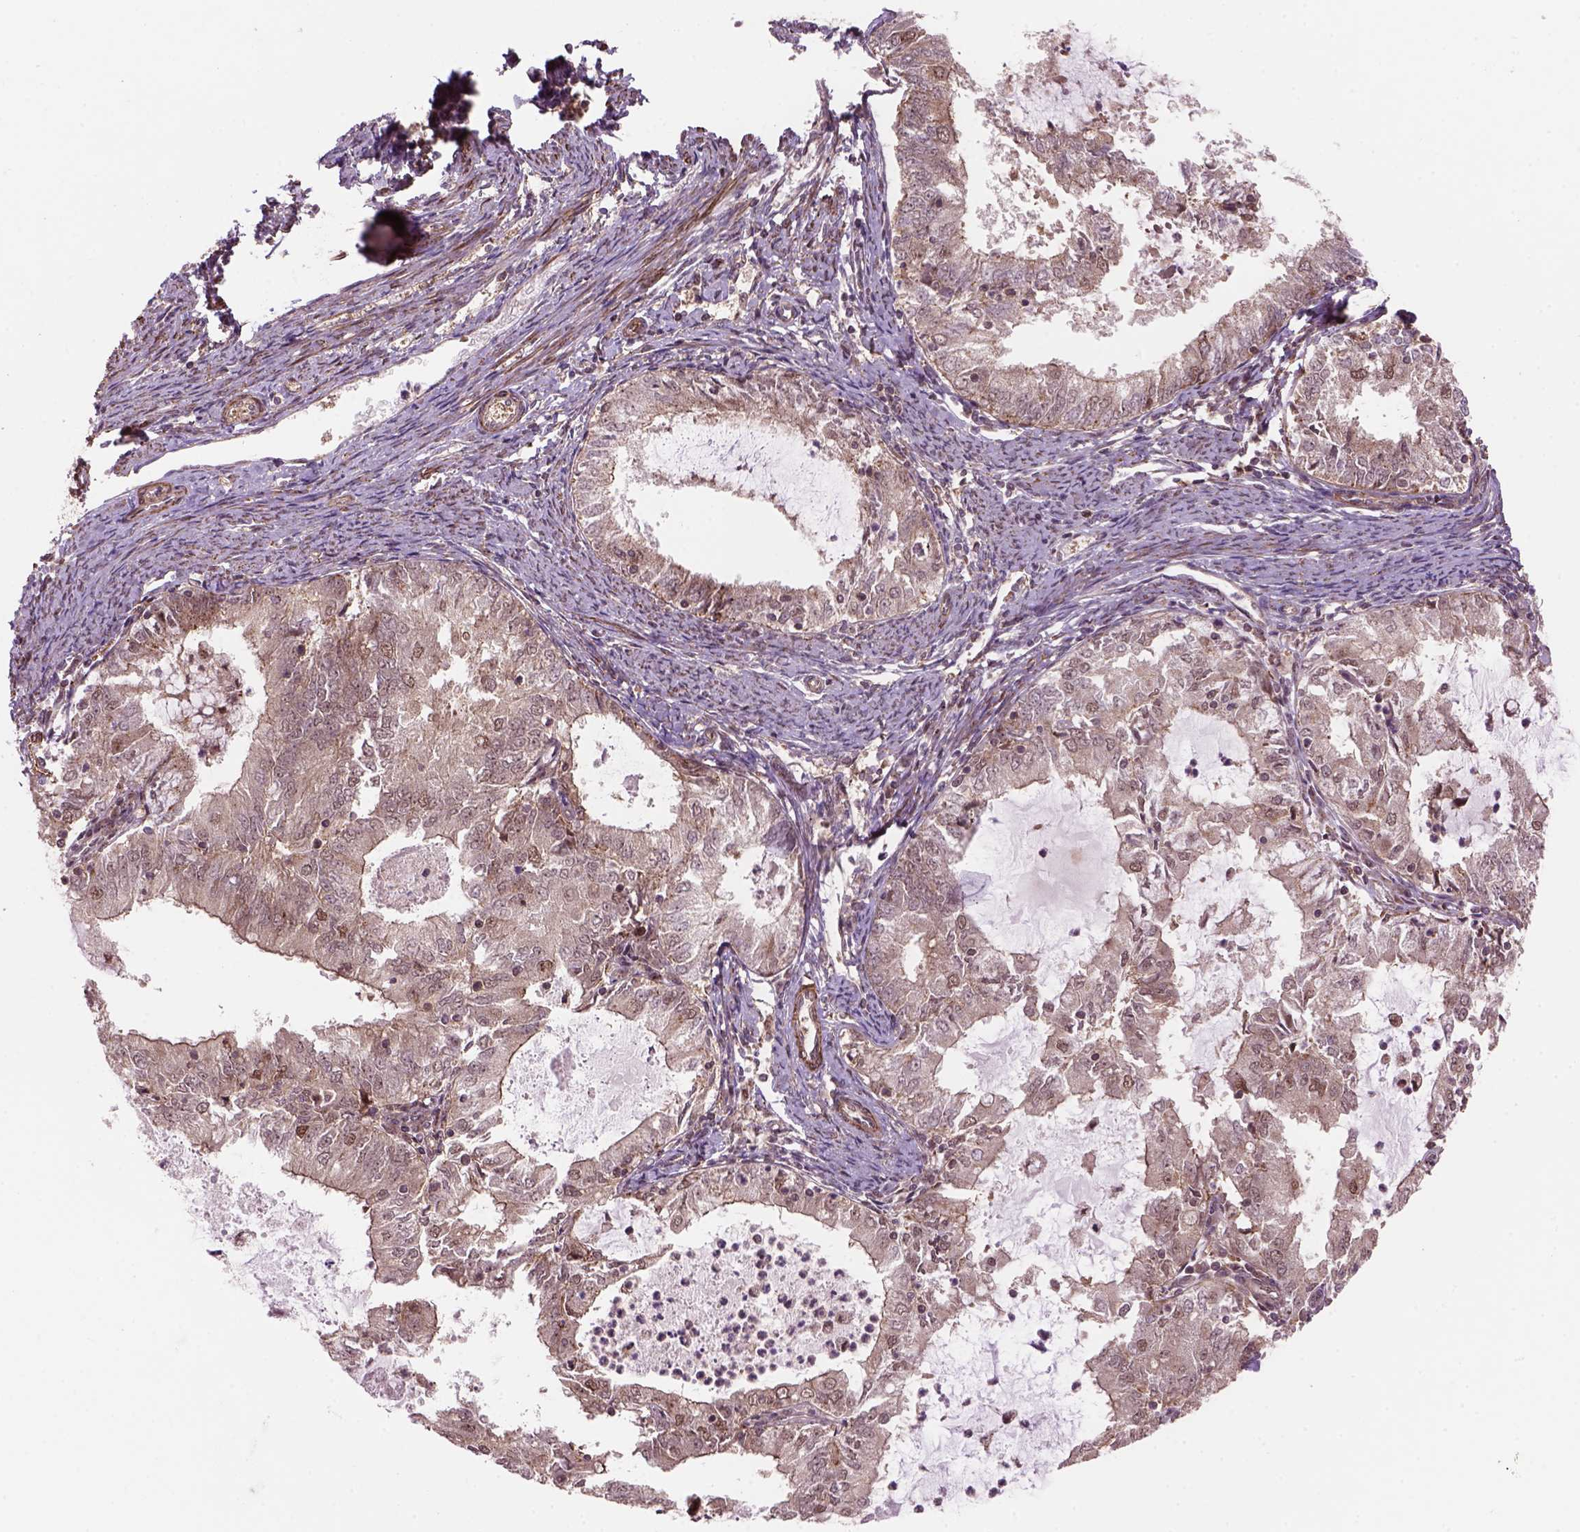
{"staining": {"intensity": "moderate", "quantity": "<25%", "location": "cytoplasmic/membranous,nuclear"}, "tissue": "endometrial cancer", "cell_type": "Tumor cells", "image_type": "cancer", "snomed": [{"axis": "morphology", "description": "Adenocarcinoma, NOS"}, {"axis": "topography", "description": "Endometrium"}], "caption": "The image reveals staining of endometrial cancer (adenocarcinoma), revealing moderate cytoplasmic/membranous and nuclear protein positivity (brown color) within tumor cells.", "gene": "PSMD11", "patient": {"sex": "female", "age": 57}}